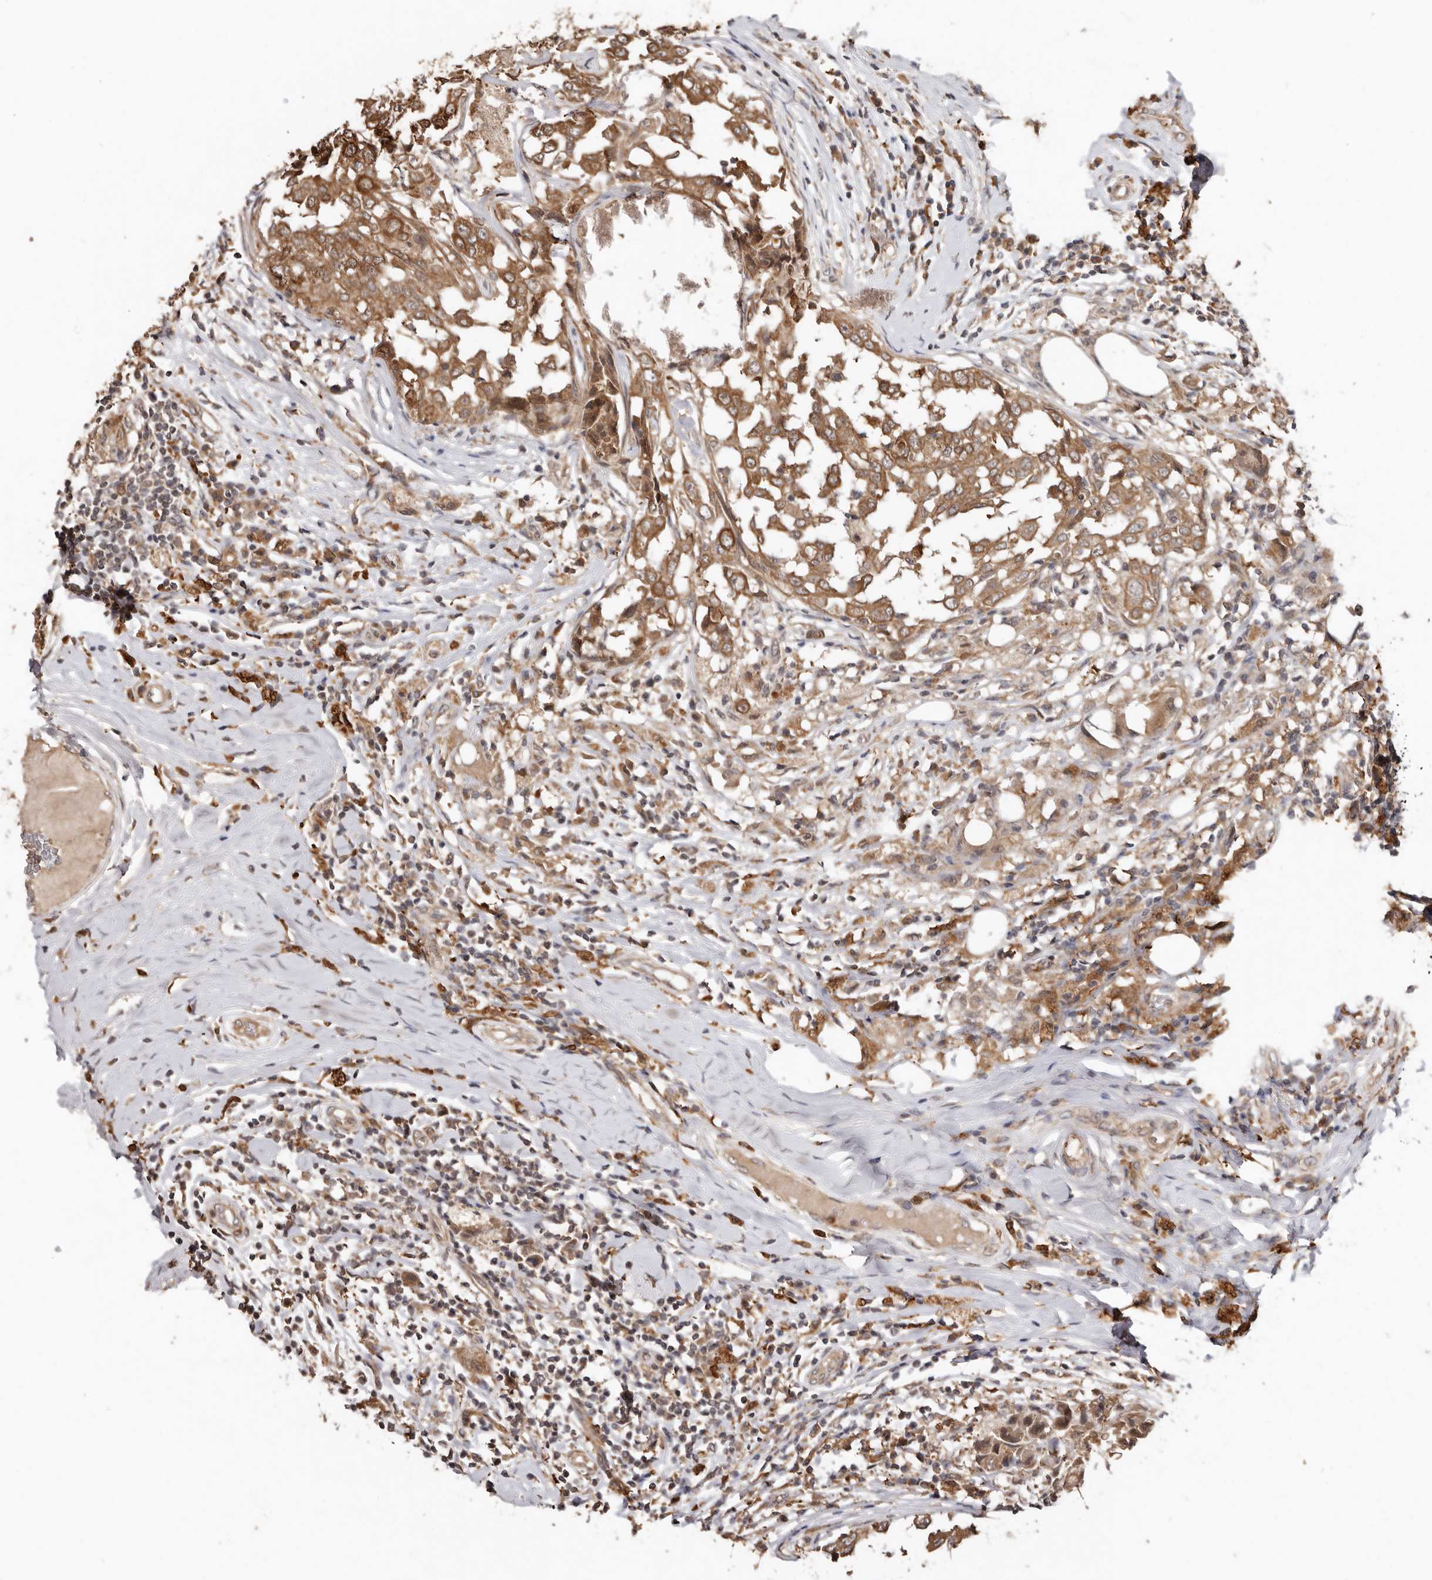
{"staining": {"intensity": "moderate", "quantity": ">75%", "location": "cytoplasmic/membranous"}, "tissue": "breast cancer", "cell_type": "Tumor cells", "image_type": "cancer", "snomed": [{"axis": "morphology", "description": "Duct carcinoma"}, {"axis": "topography", "description": "Breast"}], "caption": "There is medium levels of moderate cytoplasmic/membranous positivity in tumor cells of infiltrating ductal carcinoma (breast), as demonstrated by immunohistochemical staining (brown color).", "gene": "RSPO2", "patient": {"sex": "female", "age": 27}}